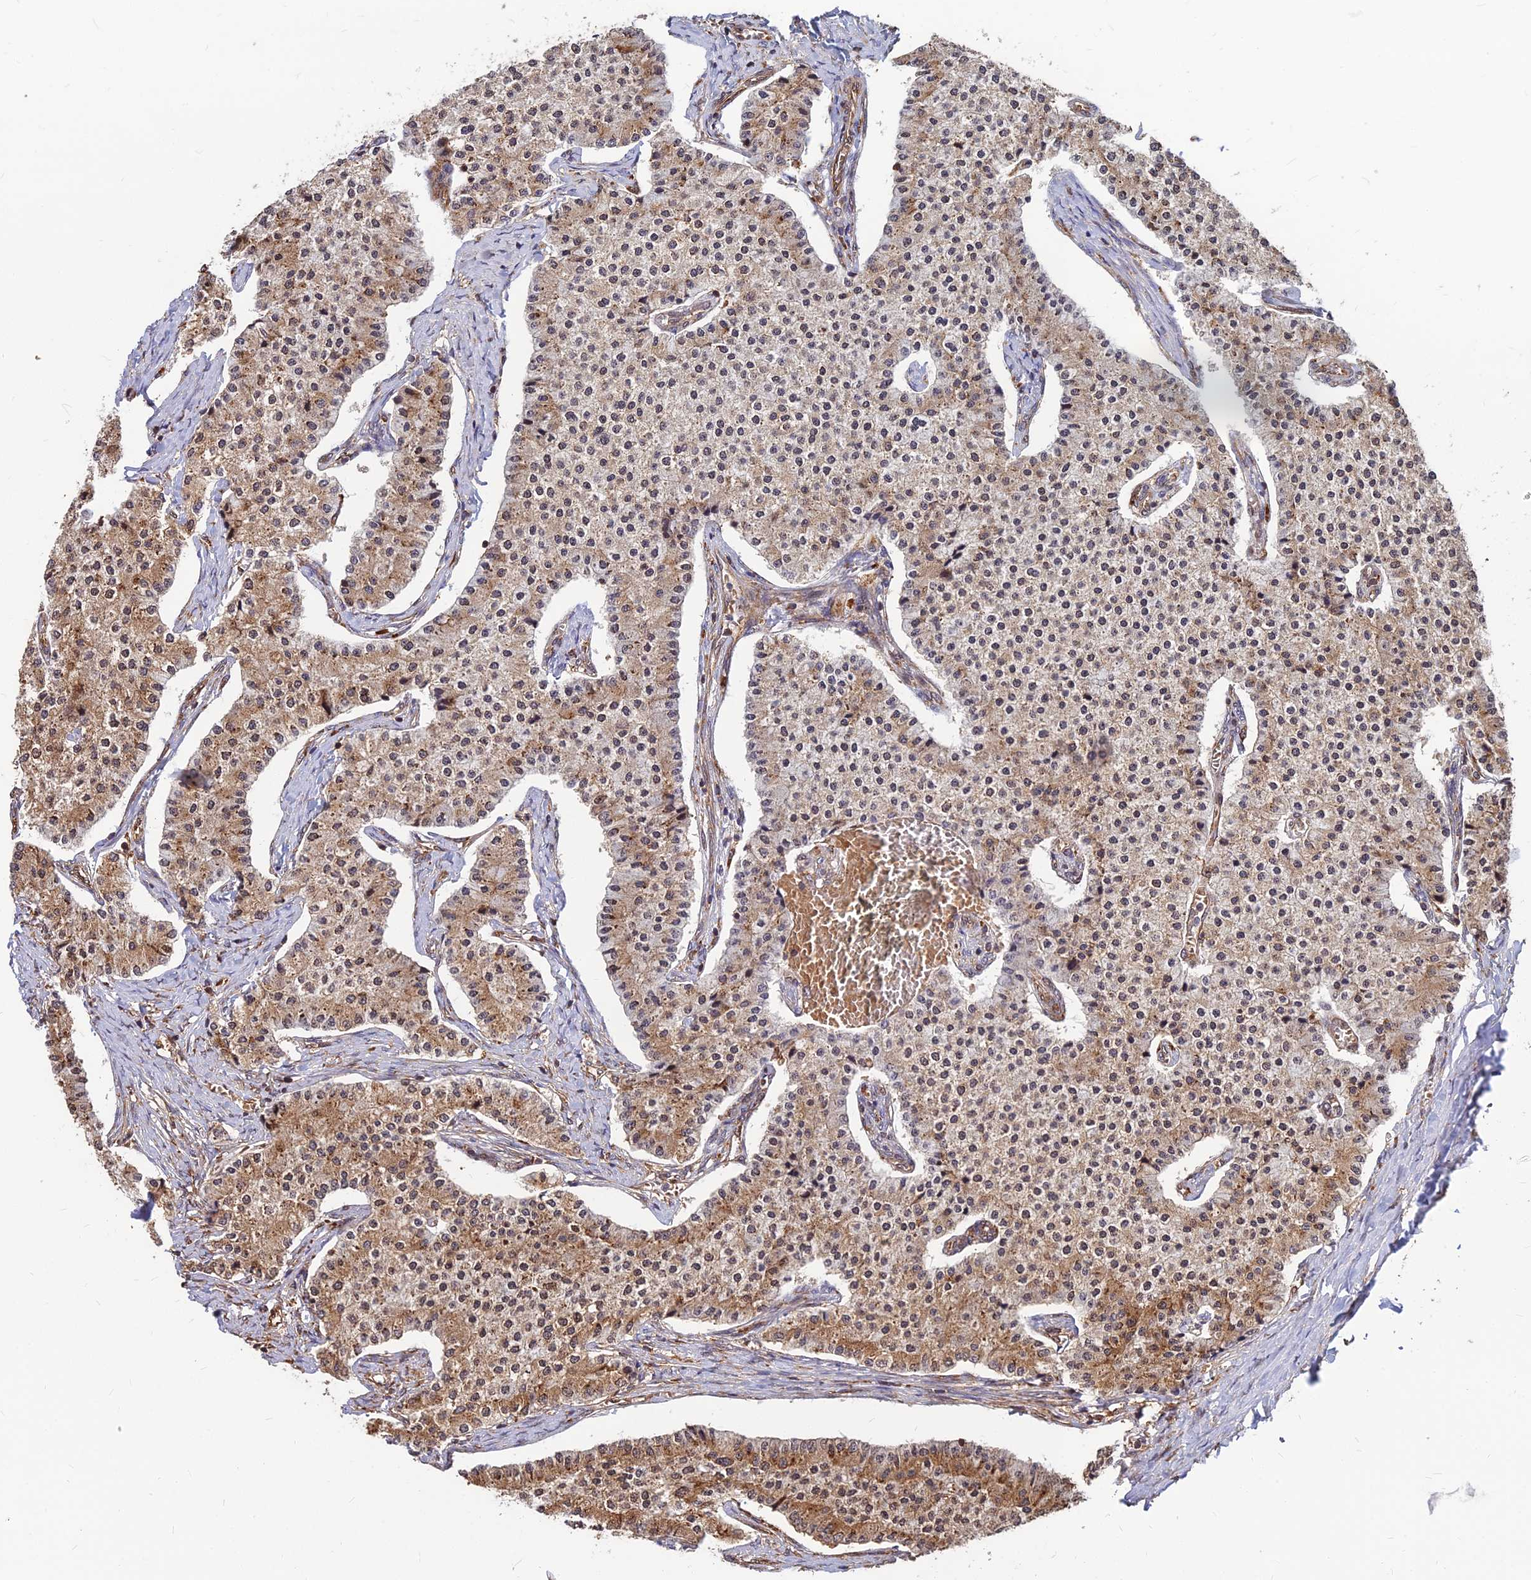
{"staining": {"intensity": "moderate", "quantity": ">75%", "location": "cytoplasmic/membranous"}, "tissue": "carcinoid", "cell_type": "Tumor cells", "image_type": "cancer", "snomed": [{"axis": "morphology", "description": "Carcinoid, malignant, NOS"}, {"axis": "topography", "description": "Colon"}], "caption": "Immunohistochemistry (IHC) of human malignant carcinoid displays medium levels of moderate cytoplasmic/membranous expression in approximately >75% of tumor cells.", "gene": "CCT6B", "patient": {"sex": "female", "age": 52}}